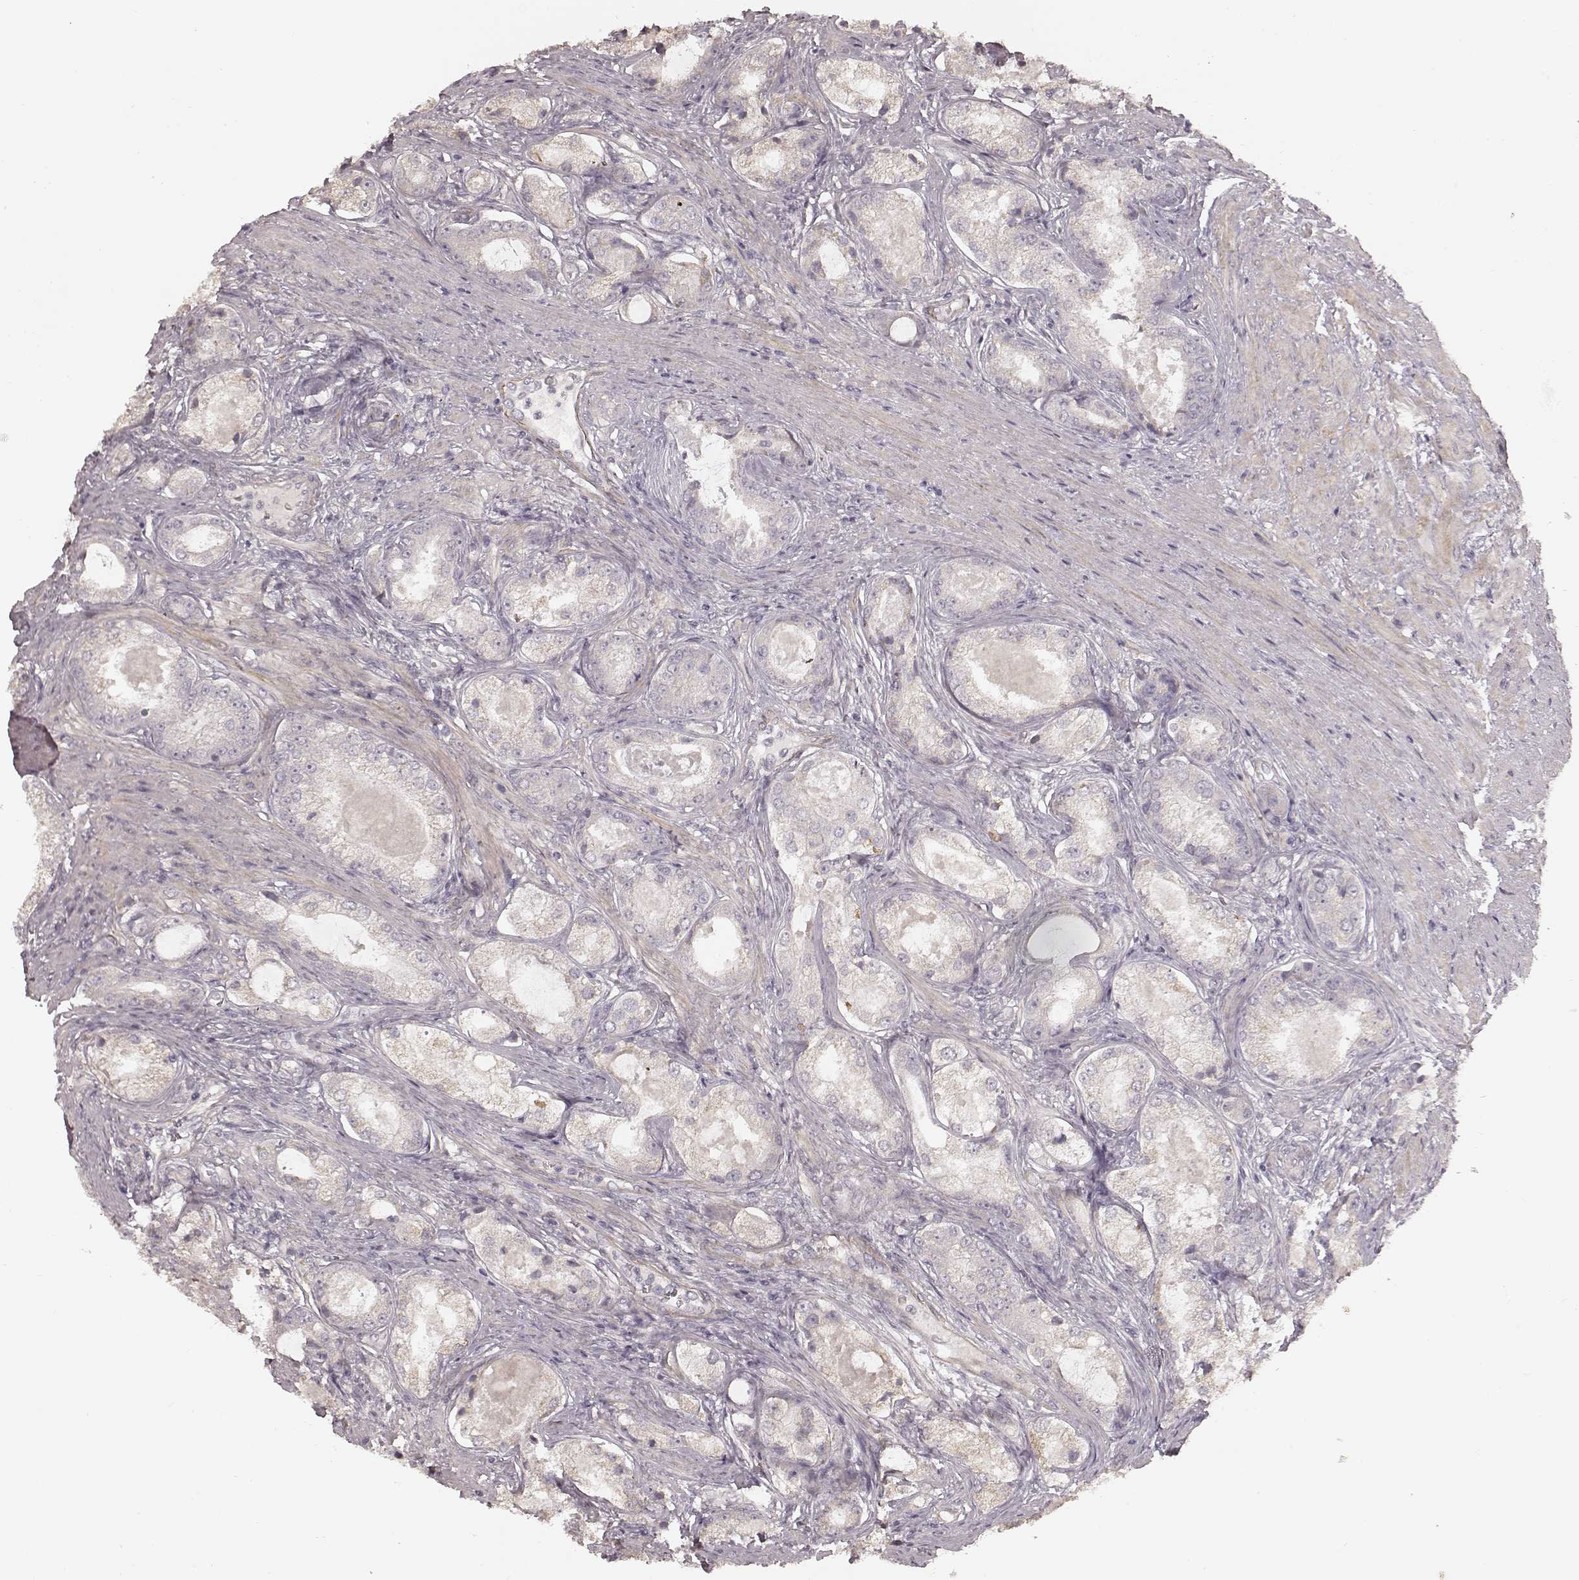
{"staining": {"intensity": "negative", "quantity": "none", "location": "none"}, "tissue": "prostate cancer", "cell_type": "Tumor cells", "image_type": "cancer", "snomed": [{"axis": "morphology", "description": "Adenocarcinoma, Low grade"}, {"axis": "topography", "description": "Prostate"}], "caption": "Tumor cells are negative for protein expression in human prostate cancer.", "gene": "KCNJ9", "patient": {"sex": "male", "age": 68}}